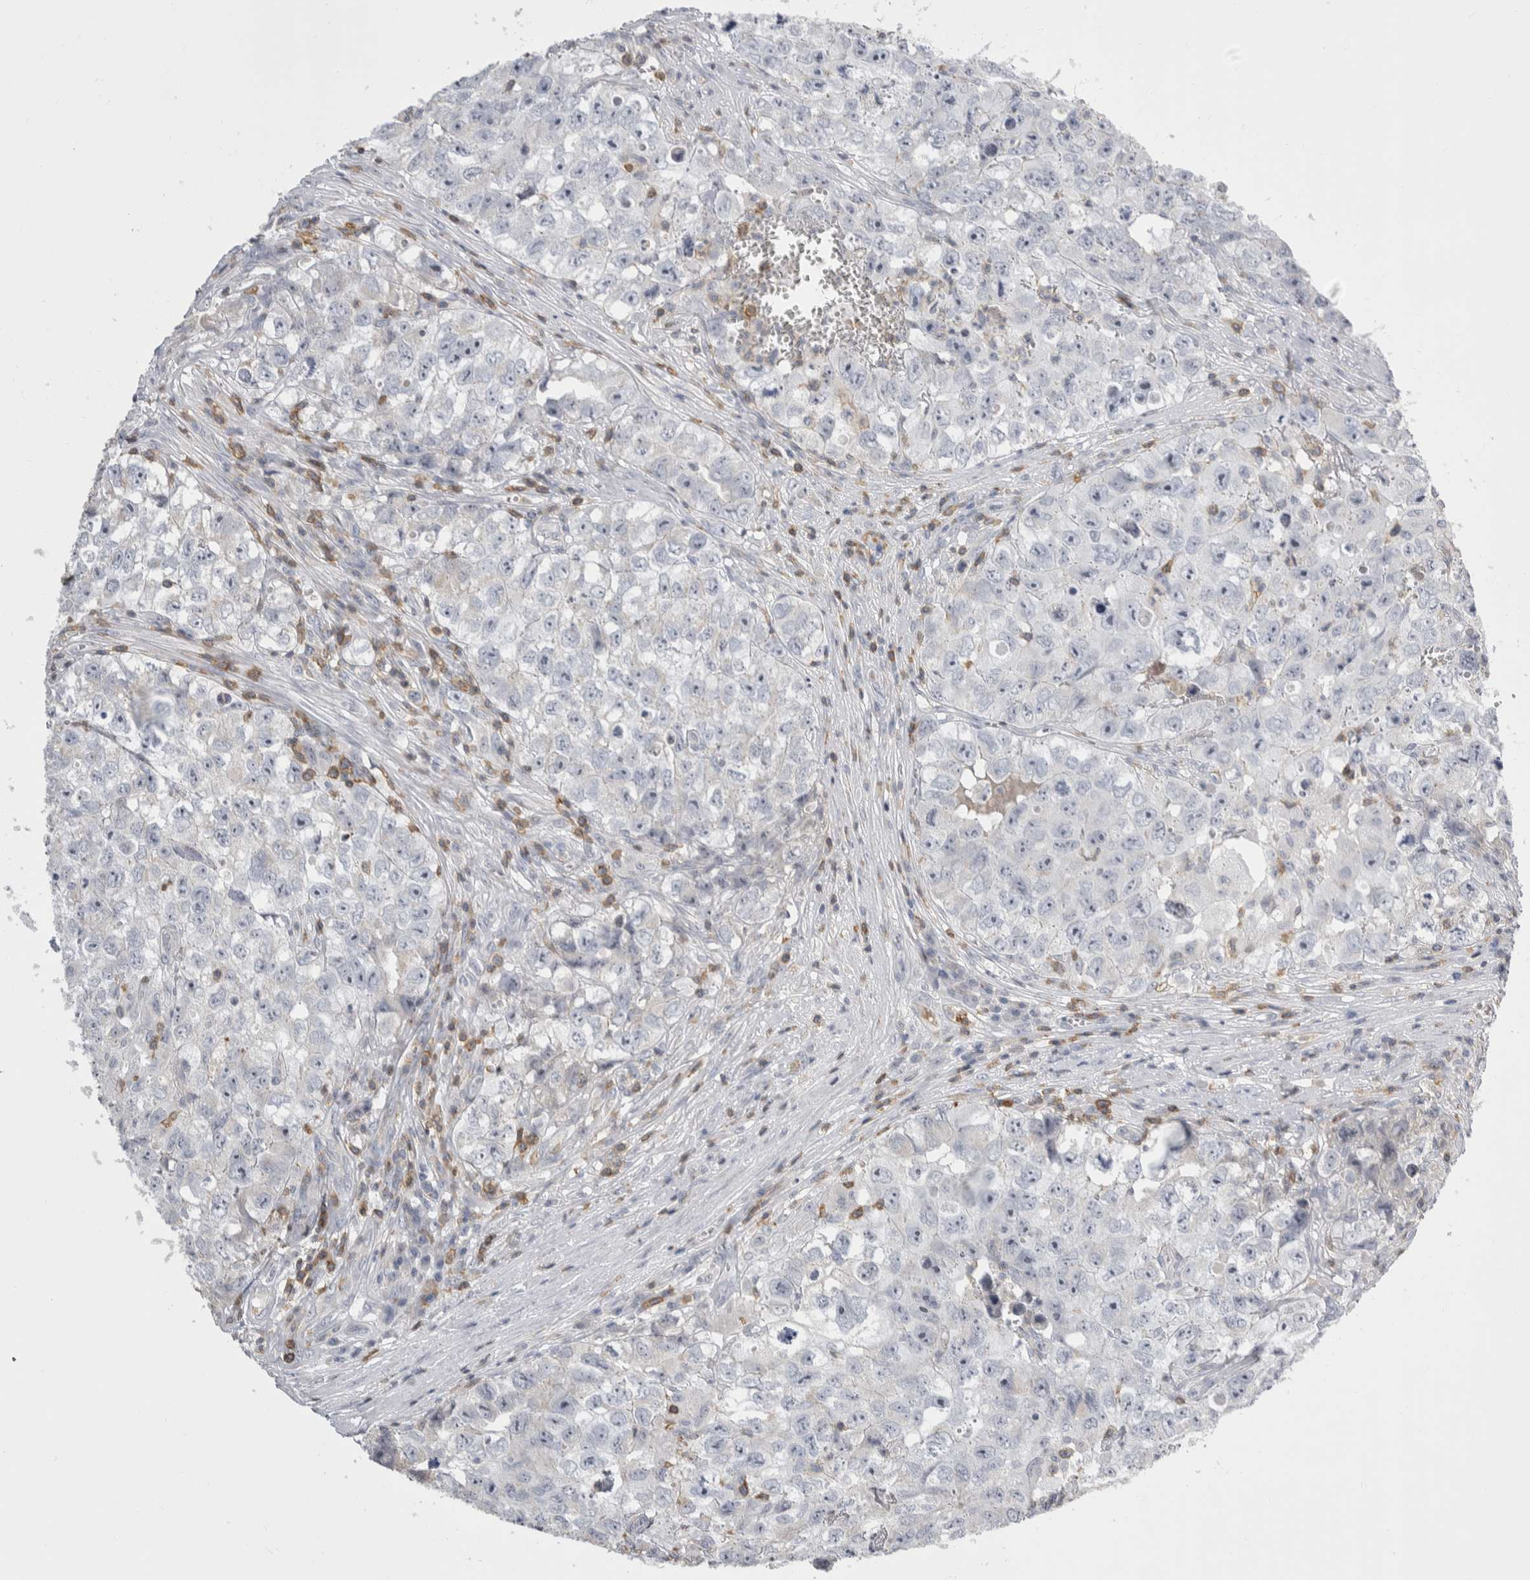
{"staining": {"intensity": "negative", "quantity": "none", "location": "none"}, "tissue": "testis cancer", "cell_type": "Tumor cells", "image_type": "cancer", "snomed": [{"axis": "morphology", "description": "Seminoma, NOS"}, {"axis": "morphology", "description": "Carcinoma, Embryonal, NOS"}, {"axis": "topography", "description": "Testis"}], "caption": "This histopathology image is of embryonal carcinoma (testis) stained with IHC to label a protein in brown with the nuclei are counter-stained blue. There is no staining in tumor cells.", "gene": "CEP295NL", "patient": {"sex": "male", "age": 43}}